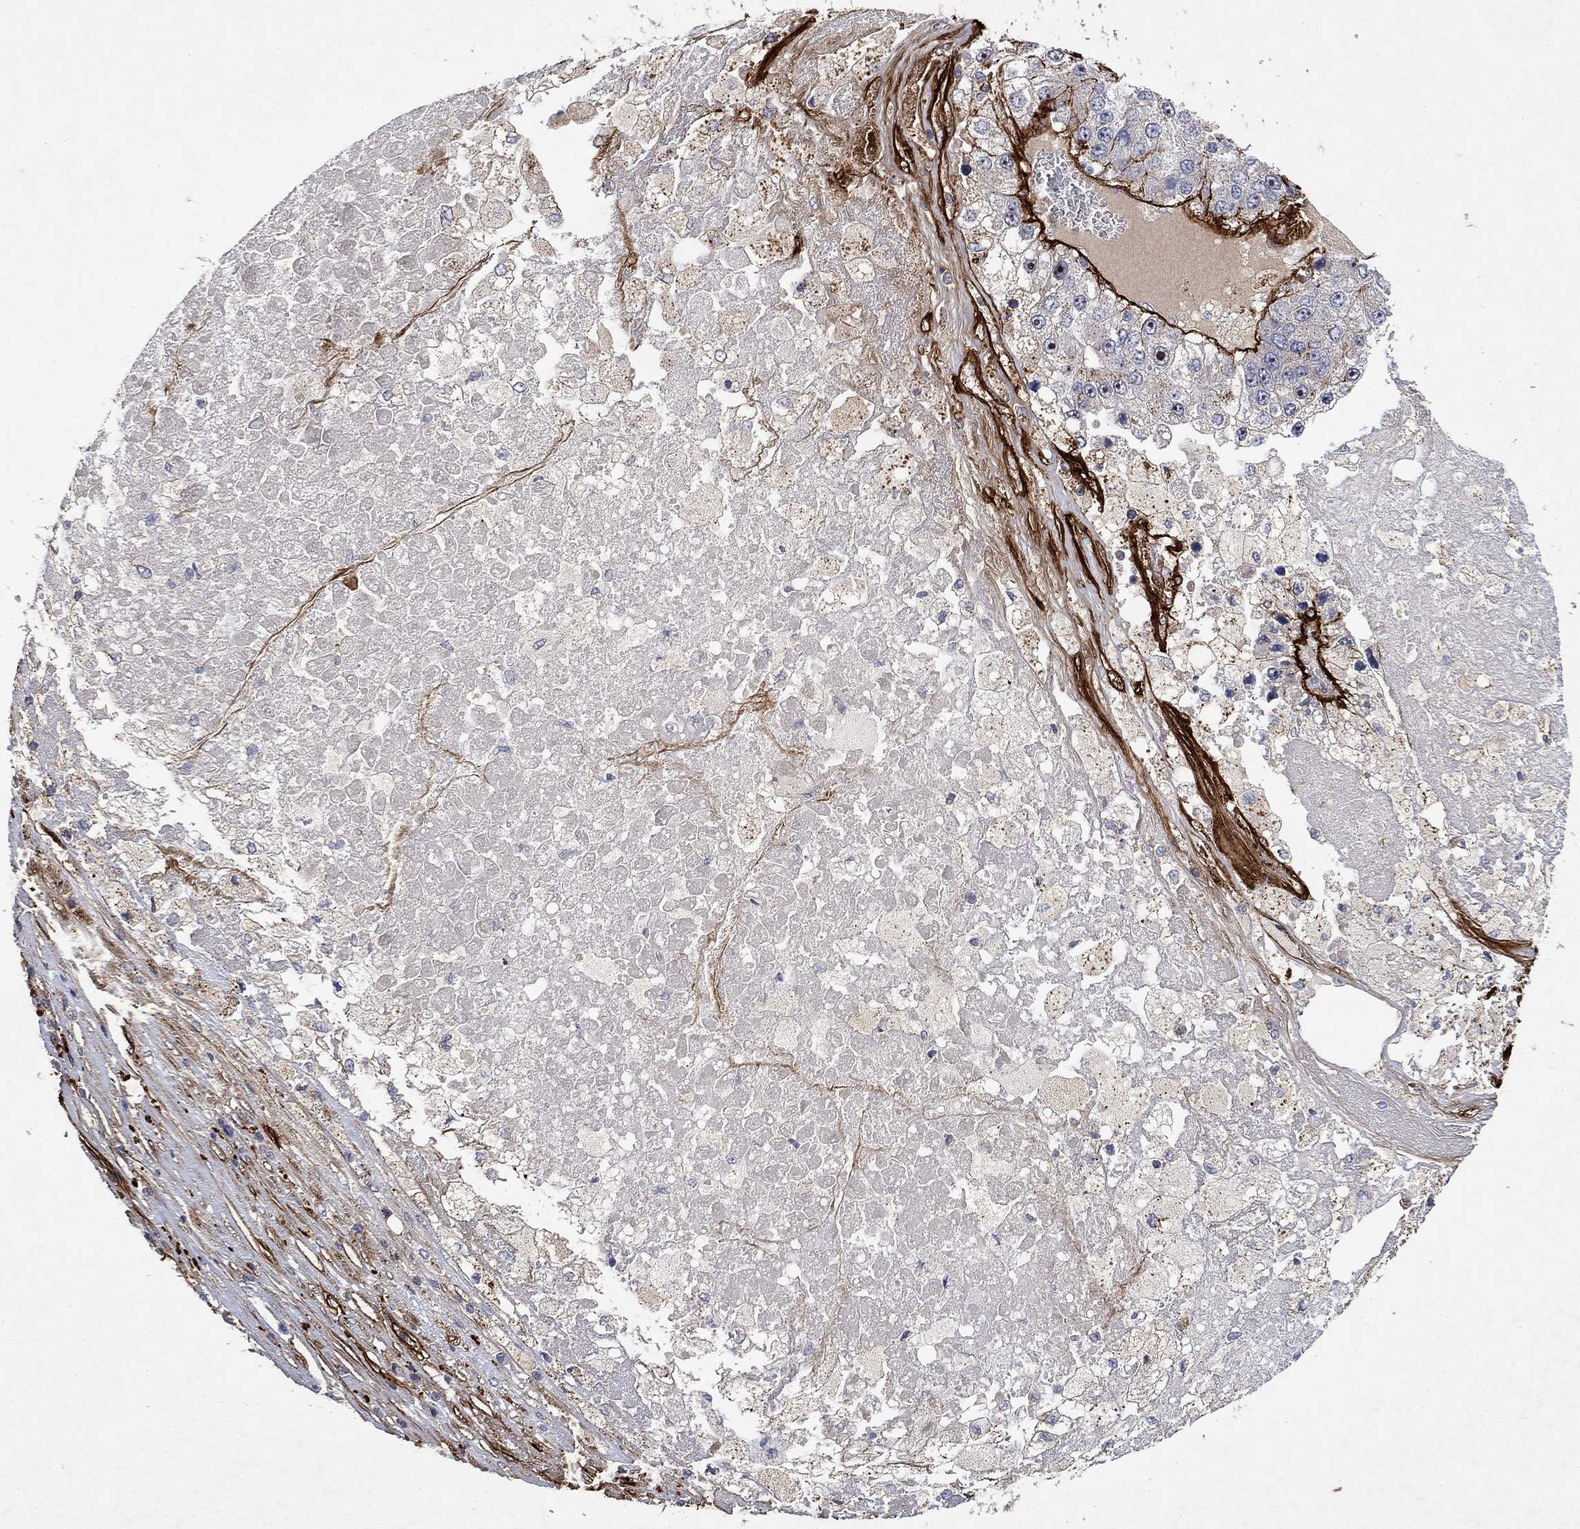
{"staining": {"intensity": "negative", "quantity": "none", "location": "none"}, "tissue": "liver cancer", "cell_type": "Tumor cells", "image_type": "cancer", "snomed": [{"axis": "morphology", "description": "Carcinoma, Hepatocellular, NOS"}, {"axis": "topography", "description": "Liver"}], "caption": "High power microscopy photomicrograph of an immunohistochemistry (IHC) image of liver hepatocellular carcinoma, revealing no significant positivity in tumor cells. (Brightfield microscopy of DAB (3,3'-diaminobenzidine) IHC at high magnification).", "gene": "COL4A2", "patient": {"sex": "female", "age": 73}}